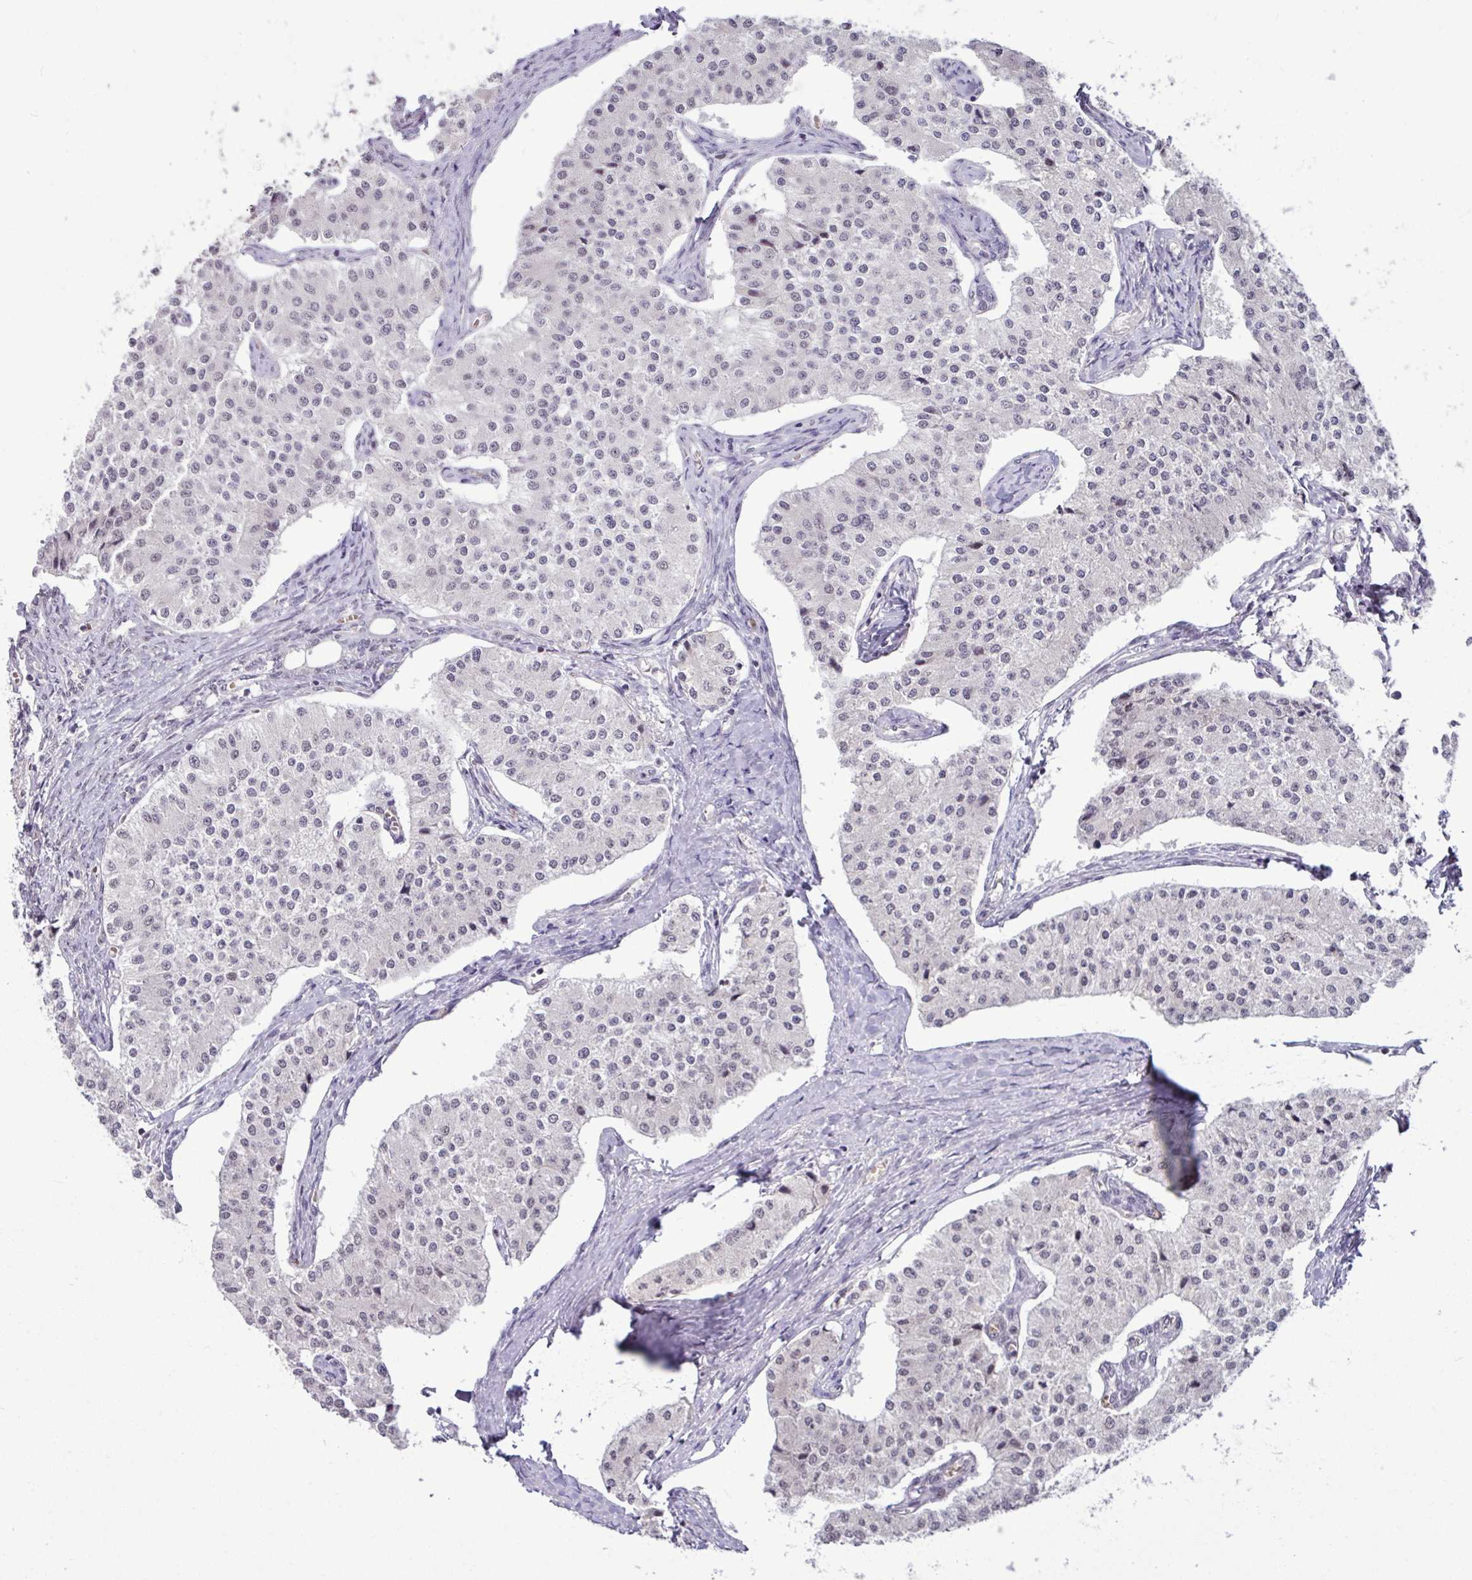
{"staining": {"intensity": "negative", "quantity": "none", "location": "none"}, "tissue": "carcinoid", "cell_type": "Tumor cells", "image_type": "cancer", "snomed": [{"axis": "morphology", "description": "Carcinoid, malignant, NOS"}, {"axis": "topography", "description": "Colon"}], "caption": "Immunohistochemistry (IHC) micrograph of neoplastic tissue: malignant carcinoid stained with DAB (3,3'-diaminobenzidine) reveals no significant protein expression in tumor cells.", "gene": "TDG", "patient": {"sex": "female", "age": 52}}